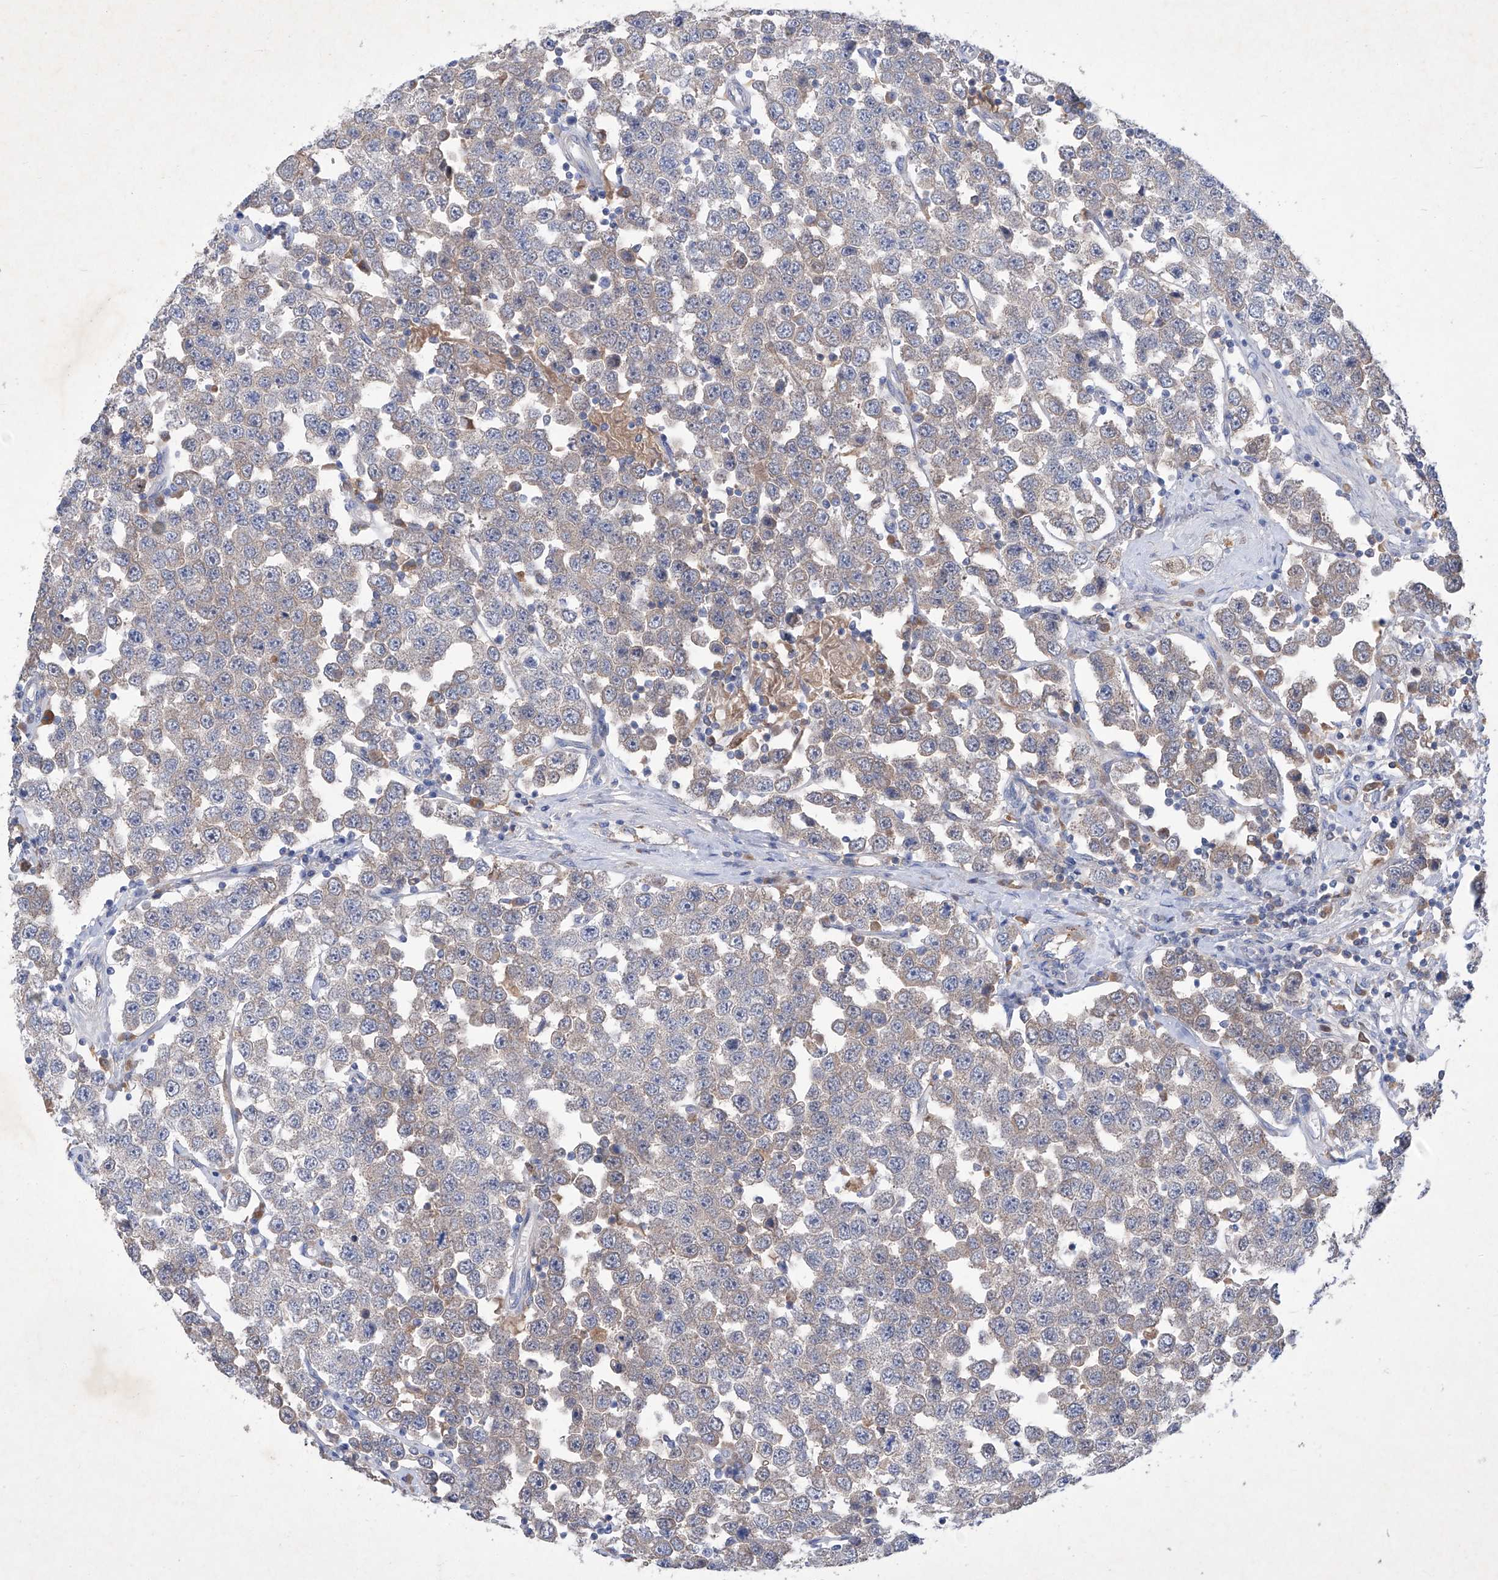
{"staining": {"intensity": "weak", "quantity": "25%-75%", "location": "cytoplasmic/membranous"}, "tissue": "testis cancer", "cell_type": "Tumor cells", "image_type": "cancer", "snomed": [{"axis": "morphology", "description": "Seminoma, NOS"}, {"axis": "topography", "description": "Testis"}], "caption": "There is low levels of weak cytoplasmic/membranous staining in tumor cells of testis cancer (seminoma), as demonstrated by immunohistochemical staining (brown color).", "gene": "SBK2", "patient": {"sex": "male", "age": 28}}